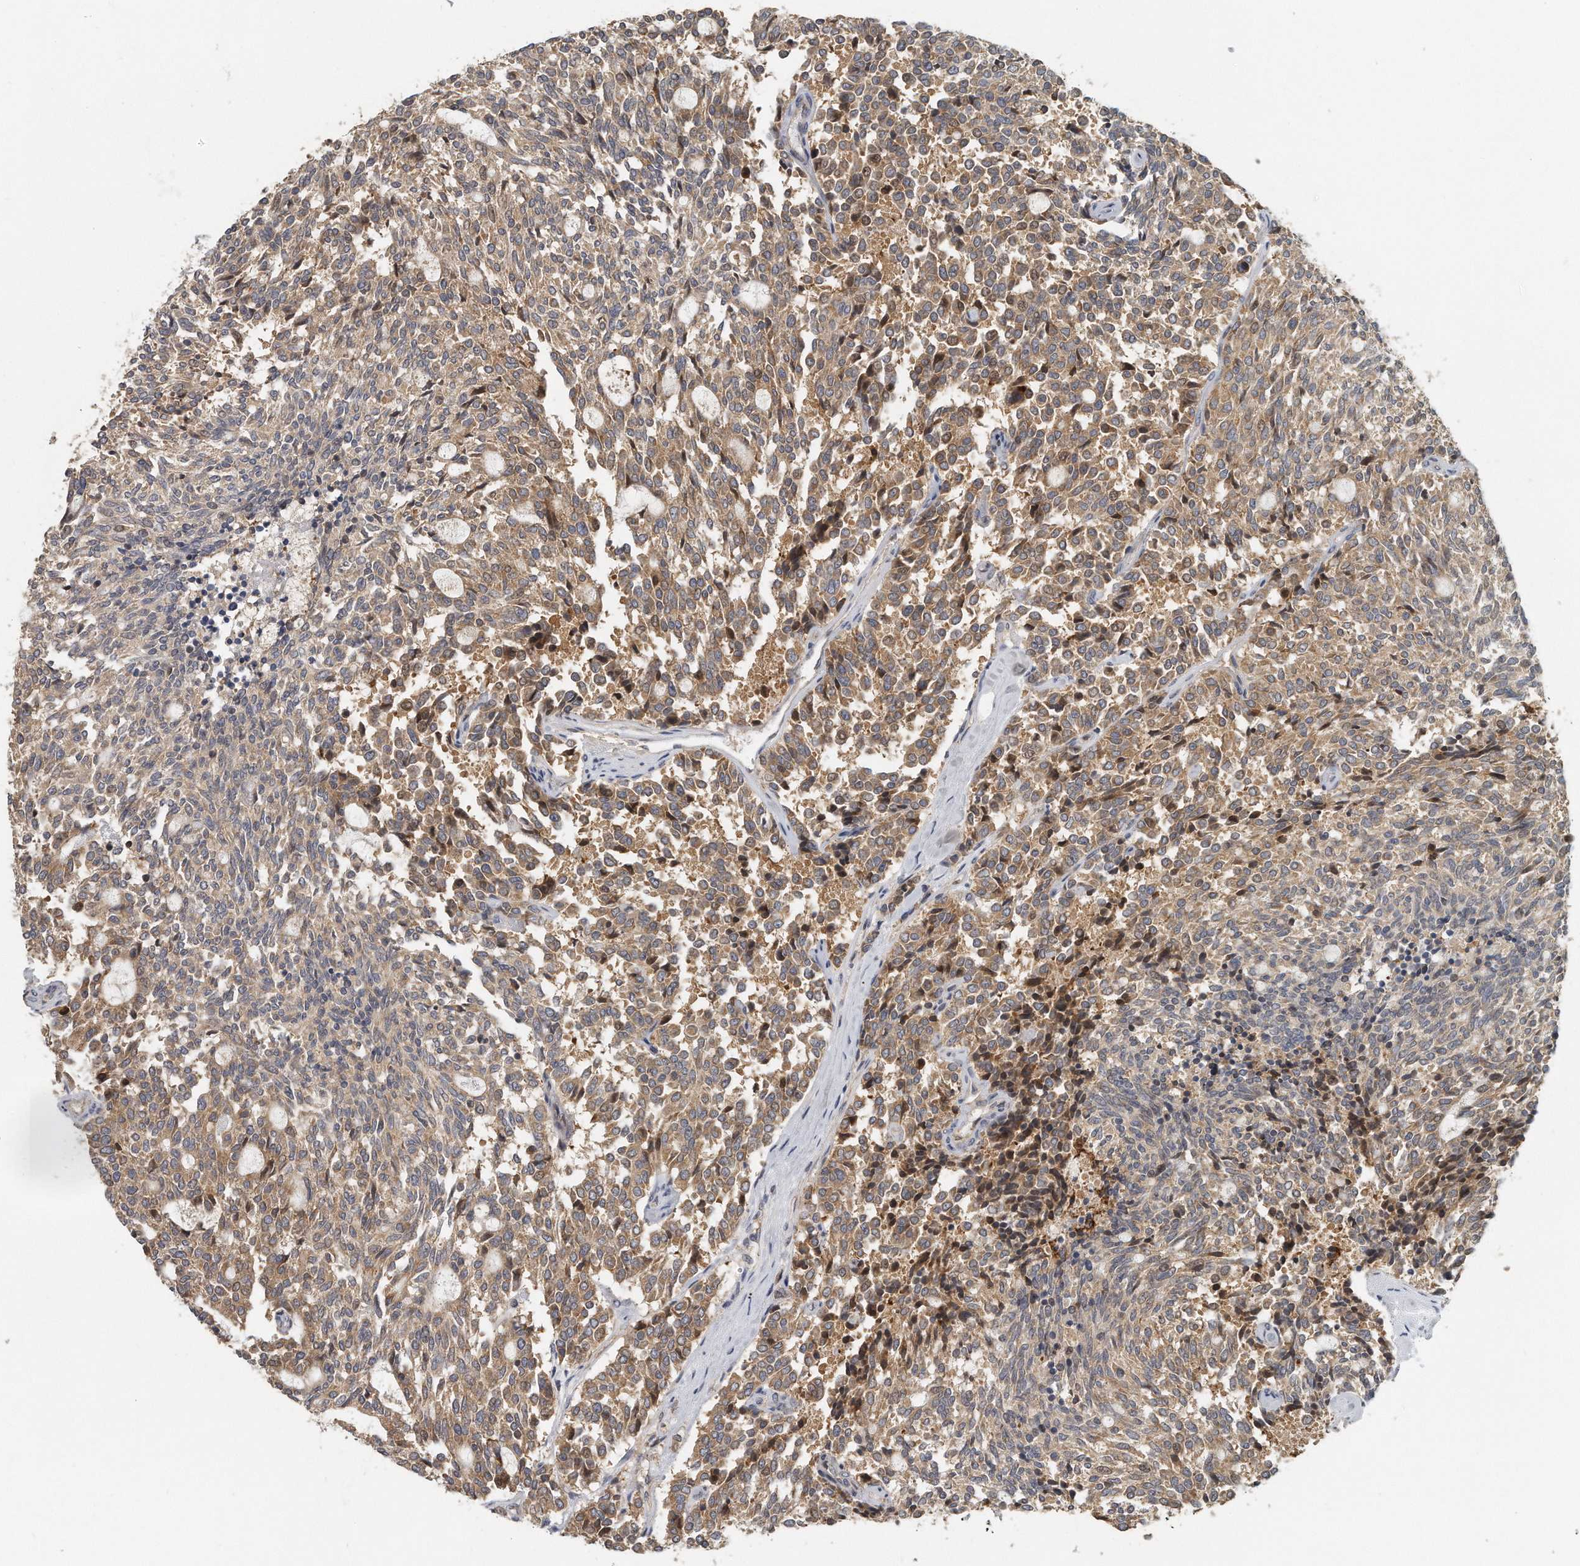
{"staining": {"intensity": "moderate", "quantity": ">75%", "location": "cytoplasmic/membranous"}, "tissue": "carcinoid", "cell_type": "Tumor cells", "image_type": "cancer", "snomed": [{"axis": "morphology", "description": "Carcinoid, malignant, NOS"}, {"axis": "topography", "description": "Pancreas"}], "caption": "Protein expression analysis of carcinoid (malignant) demonstrates moderate cytoplasmic/membranous positivity in about >75% of tumor cells.", "gene": "EIF3I", "patient": {"sex": "female", "age": 54}}